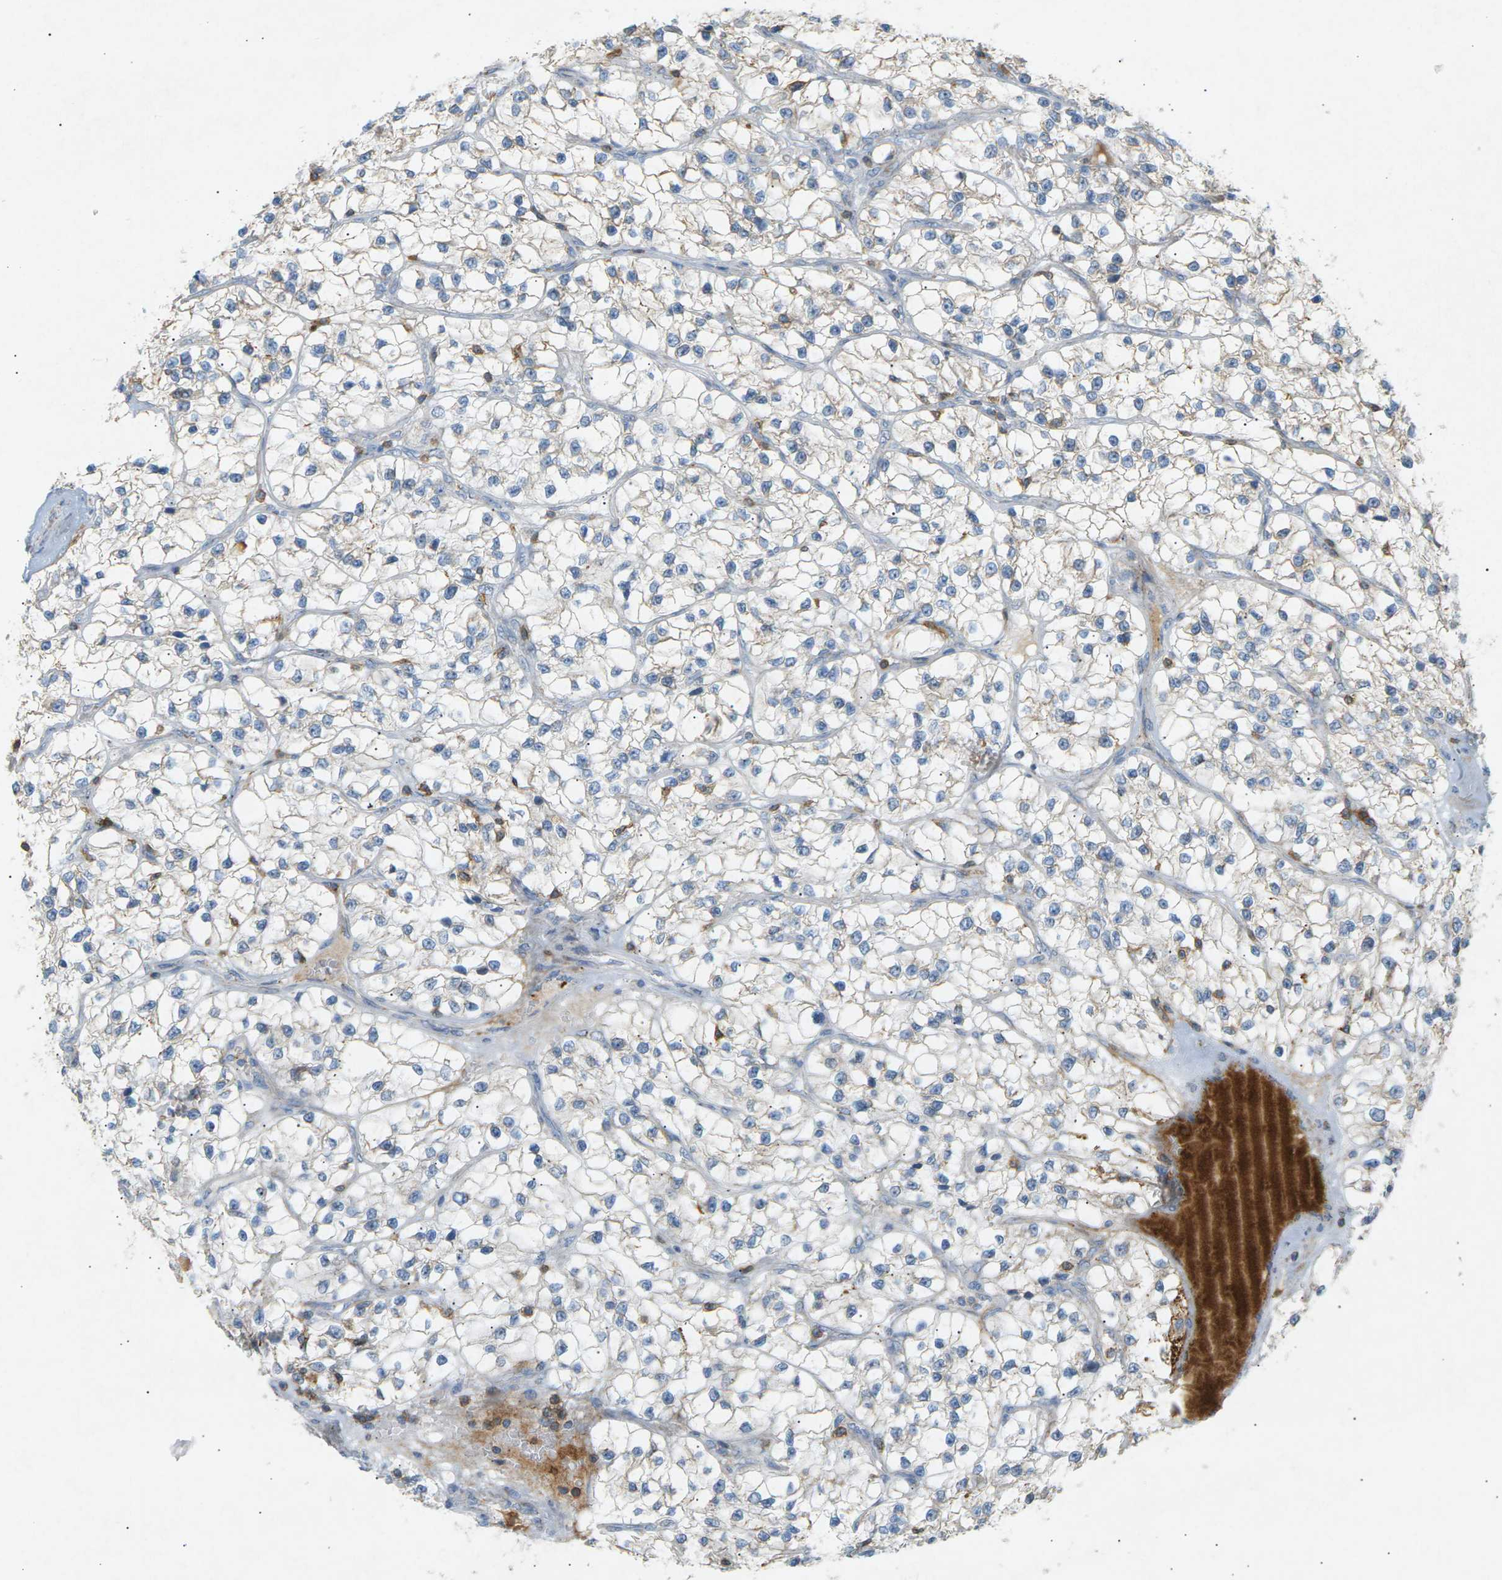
{"staining": {"intensity": "weak", "quantity": "<25%", "location": "cytoplasmic/membranous"}, "tissue": "renal cancer", "cell_type": "Tumor cells", "image_type": "cancer", "snomed": [{"axis": "morphology", "description": "Adenocarcinoma, NOS"}, {"axis": "topography", "description": "Kidney"}], "caption": "The immunohistochemistry histopathology image has no significant positivity in tumor cells of adenocarcinoma (renal) tissue.", "gene": "LIME1", "patient": {"sex": "female", "age": 57}}